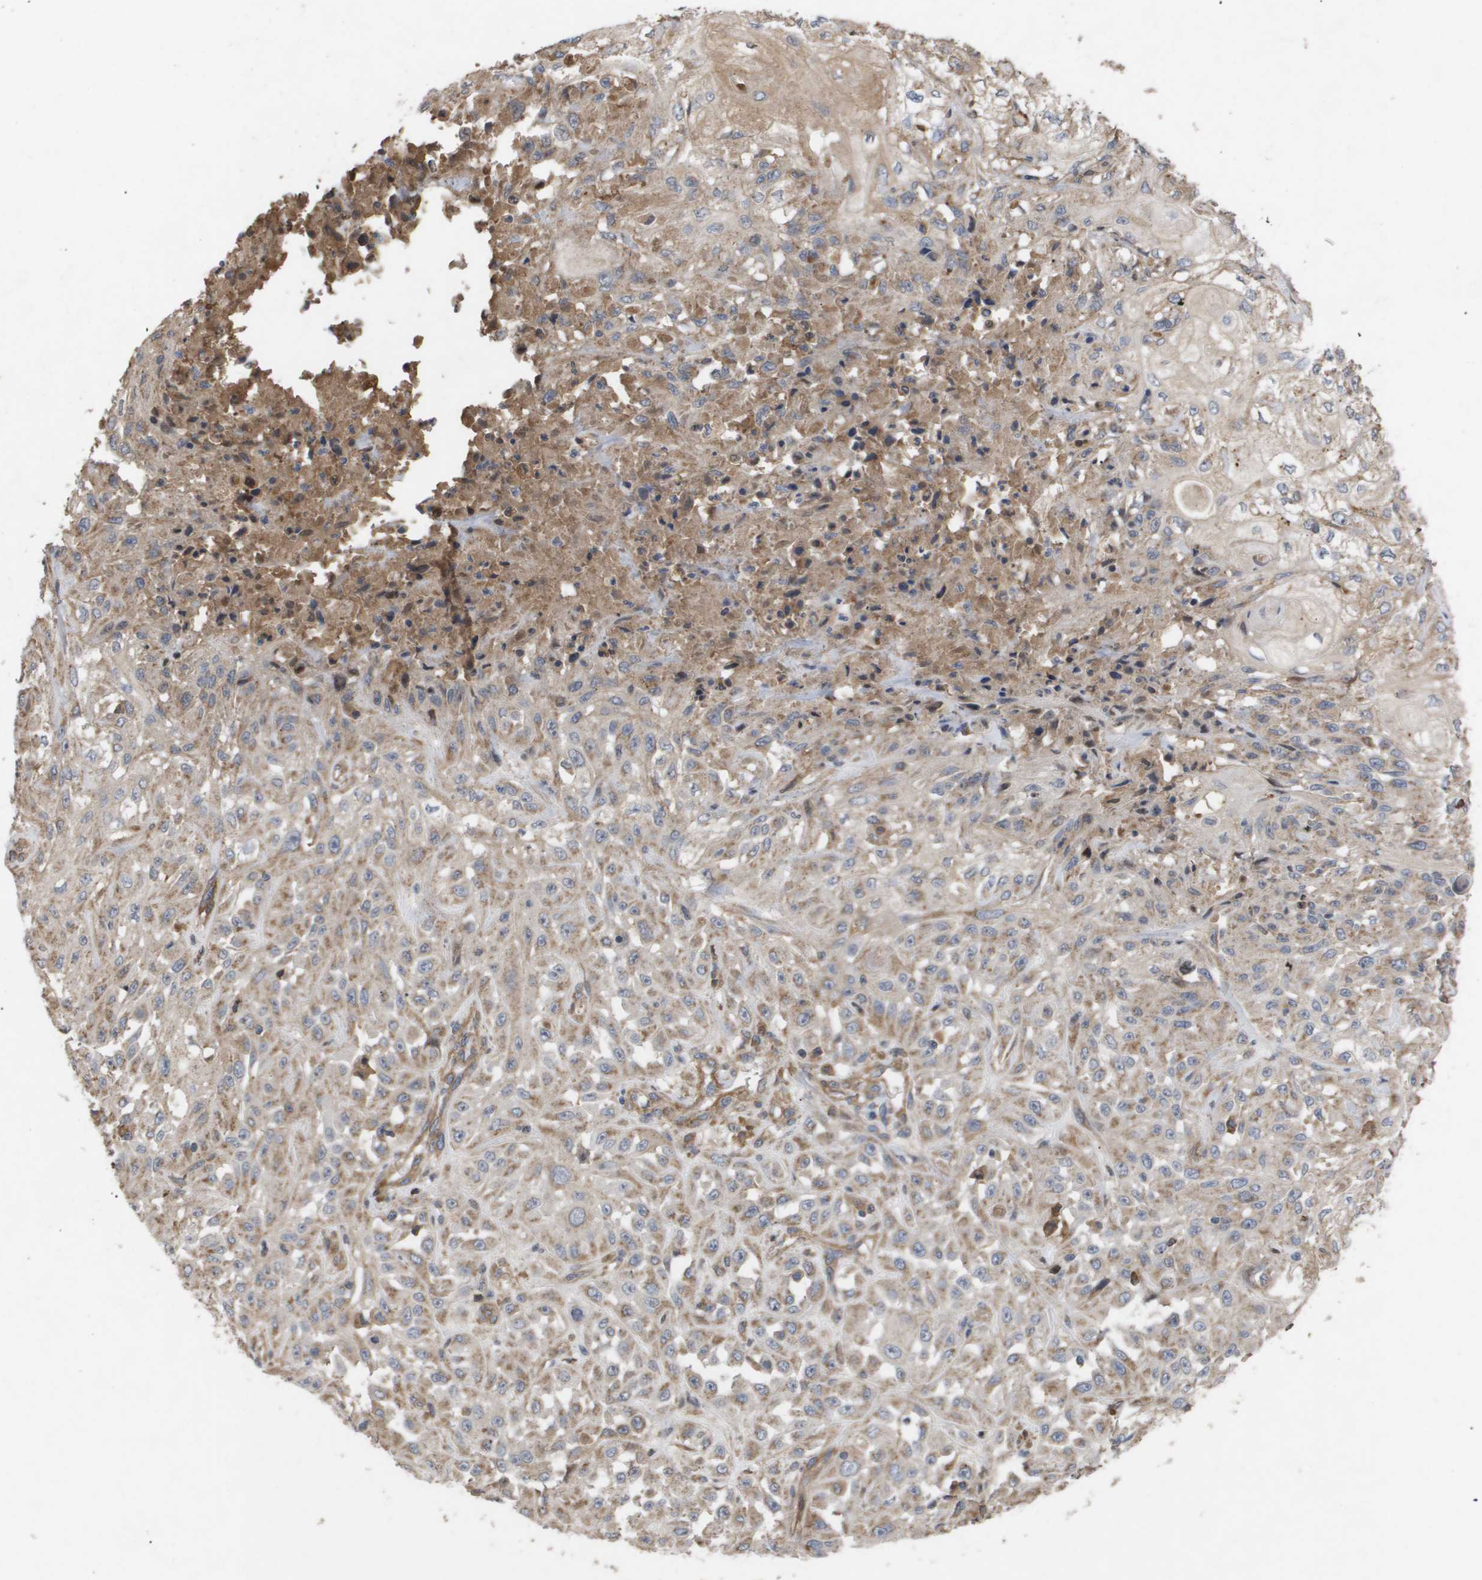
{"staining": {"intensity": "moderate", "quantity": ">75%", "location": "cytoplasmic/membranous"}, "tissue": "skin cancer", "cell_type": "Tumor cells", "image_type": "cancer", "snomed": [{"axis": "morphology", "description": "Squamous cell carcinoma, NOS"}, {"axis": "morphology", "description": "Squamous cell carcinoma, metastatic, NOS"}, {"axis": "topography", "description": "Skin"}, {"axis": "topography", "description": "Lymph node"}], "caption": "Immunohistochemistry histopathology image of neoplastic tissue: skin squamous cell carcinoma stained using IHC reveals medium levels of moderate protein expression localized specifically in the cytoplasmic/membranous of tumor cells, appearing as a cytoplasmic/membranous brown color.", "gene": "TNS1", "patient": {"sex": "male", "age": 75}}